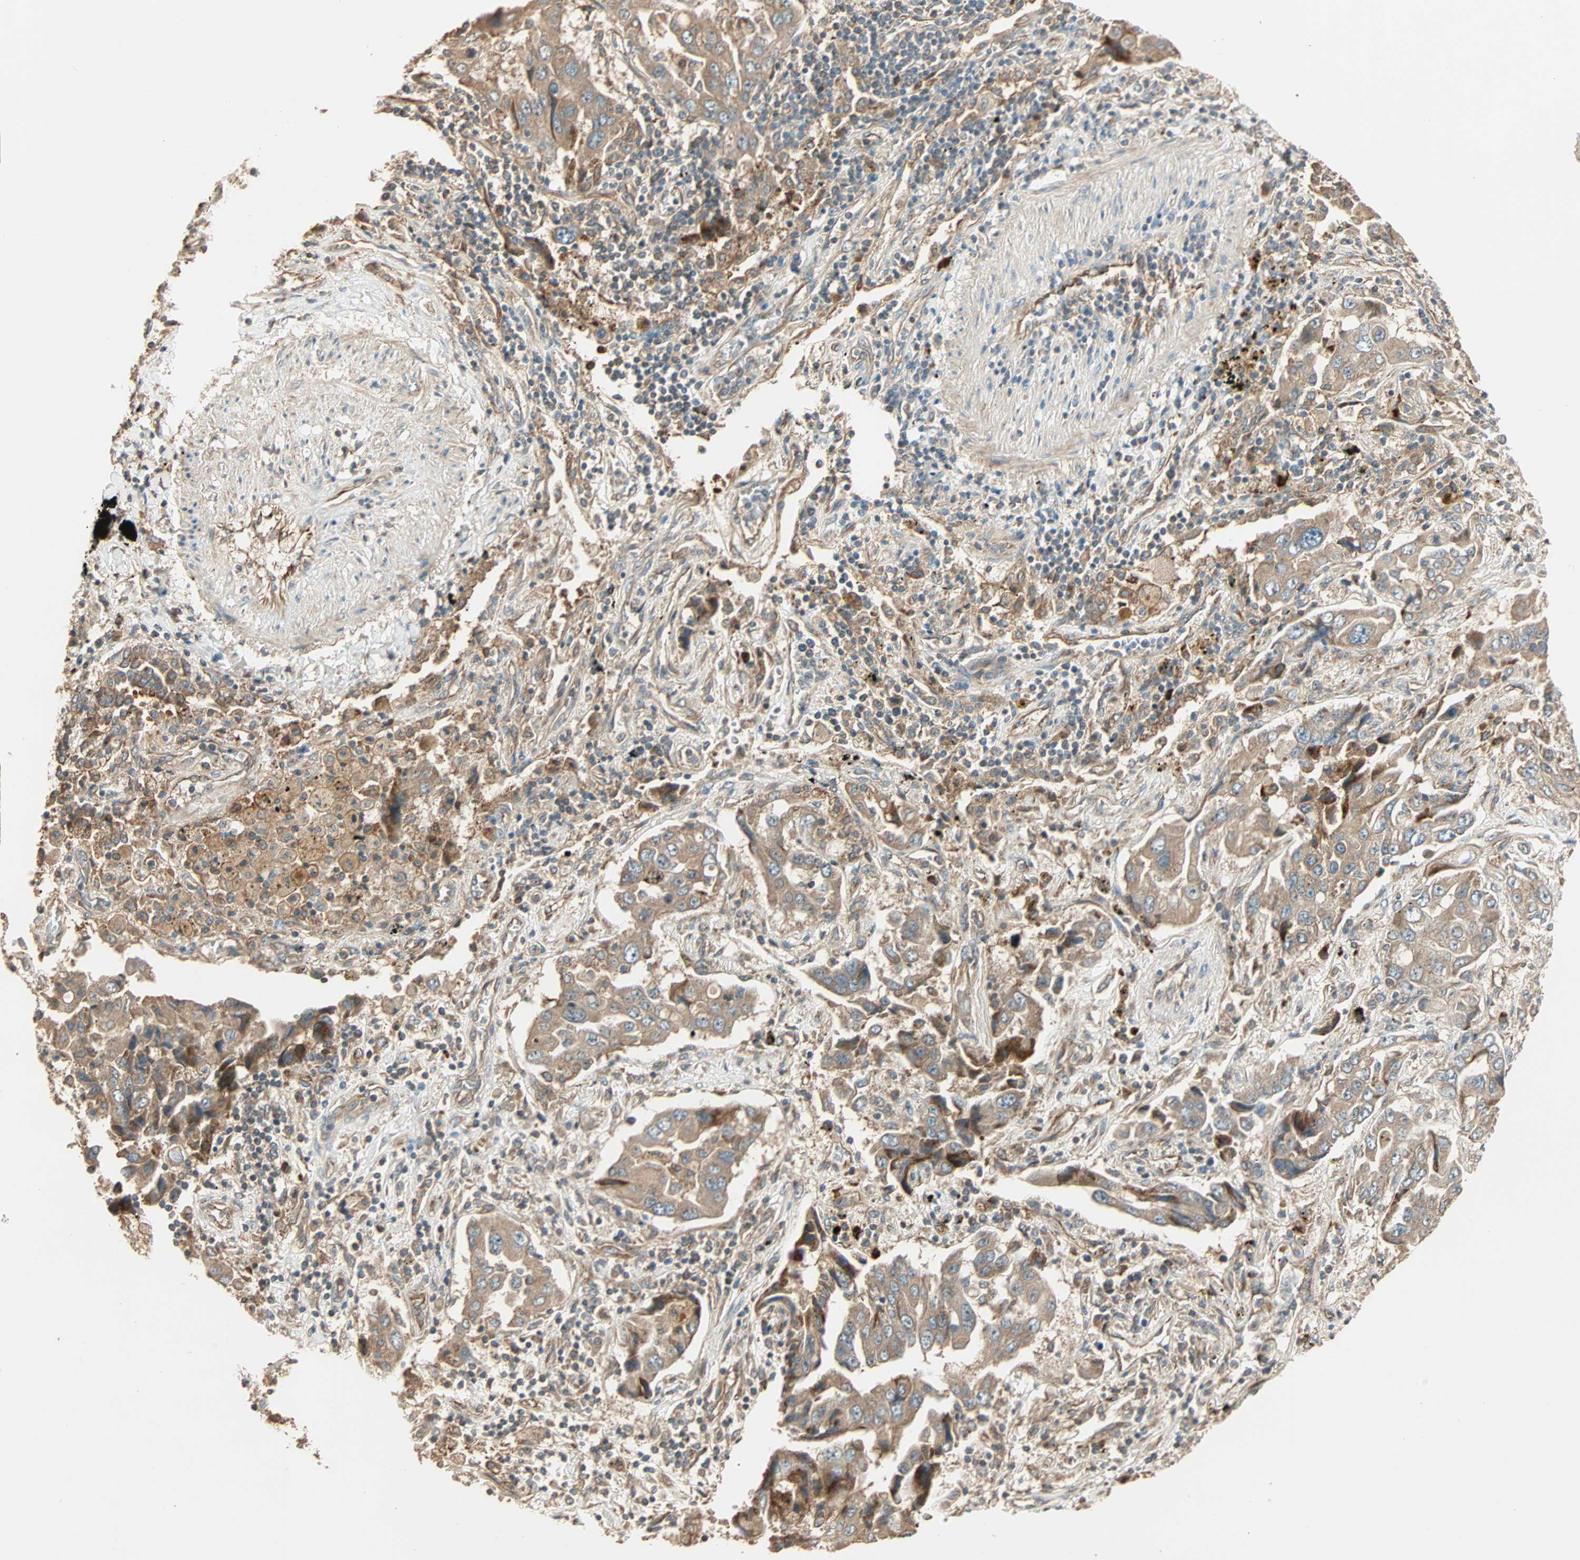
{"staining": {"intensity": "weak", "quantity": ">75%", "location": "cytoplasmic/membranous"}, "tissue": "lung cancer", "cell_type": "Tumor cells", "image_type": "cancer", "snomed": [{"axis": "morphology", "description": "Adenocarcinoma, NOS"}, {"axis": "topography", "description": "Lung"}], "caption": "Lung adenocarcinoma was stained to show a protein in brown. There is low levels of weak cytoplasmic/membranous positivity in approximately >75% of tumor cells. Using DAB (brown) and hematoxylin (blue) stains, captured at high magnification using brightfield microscopy.", "gene": "GALK1", "patient": {"sex": "female", "age": 65}}